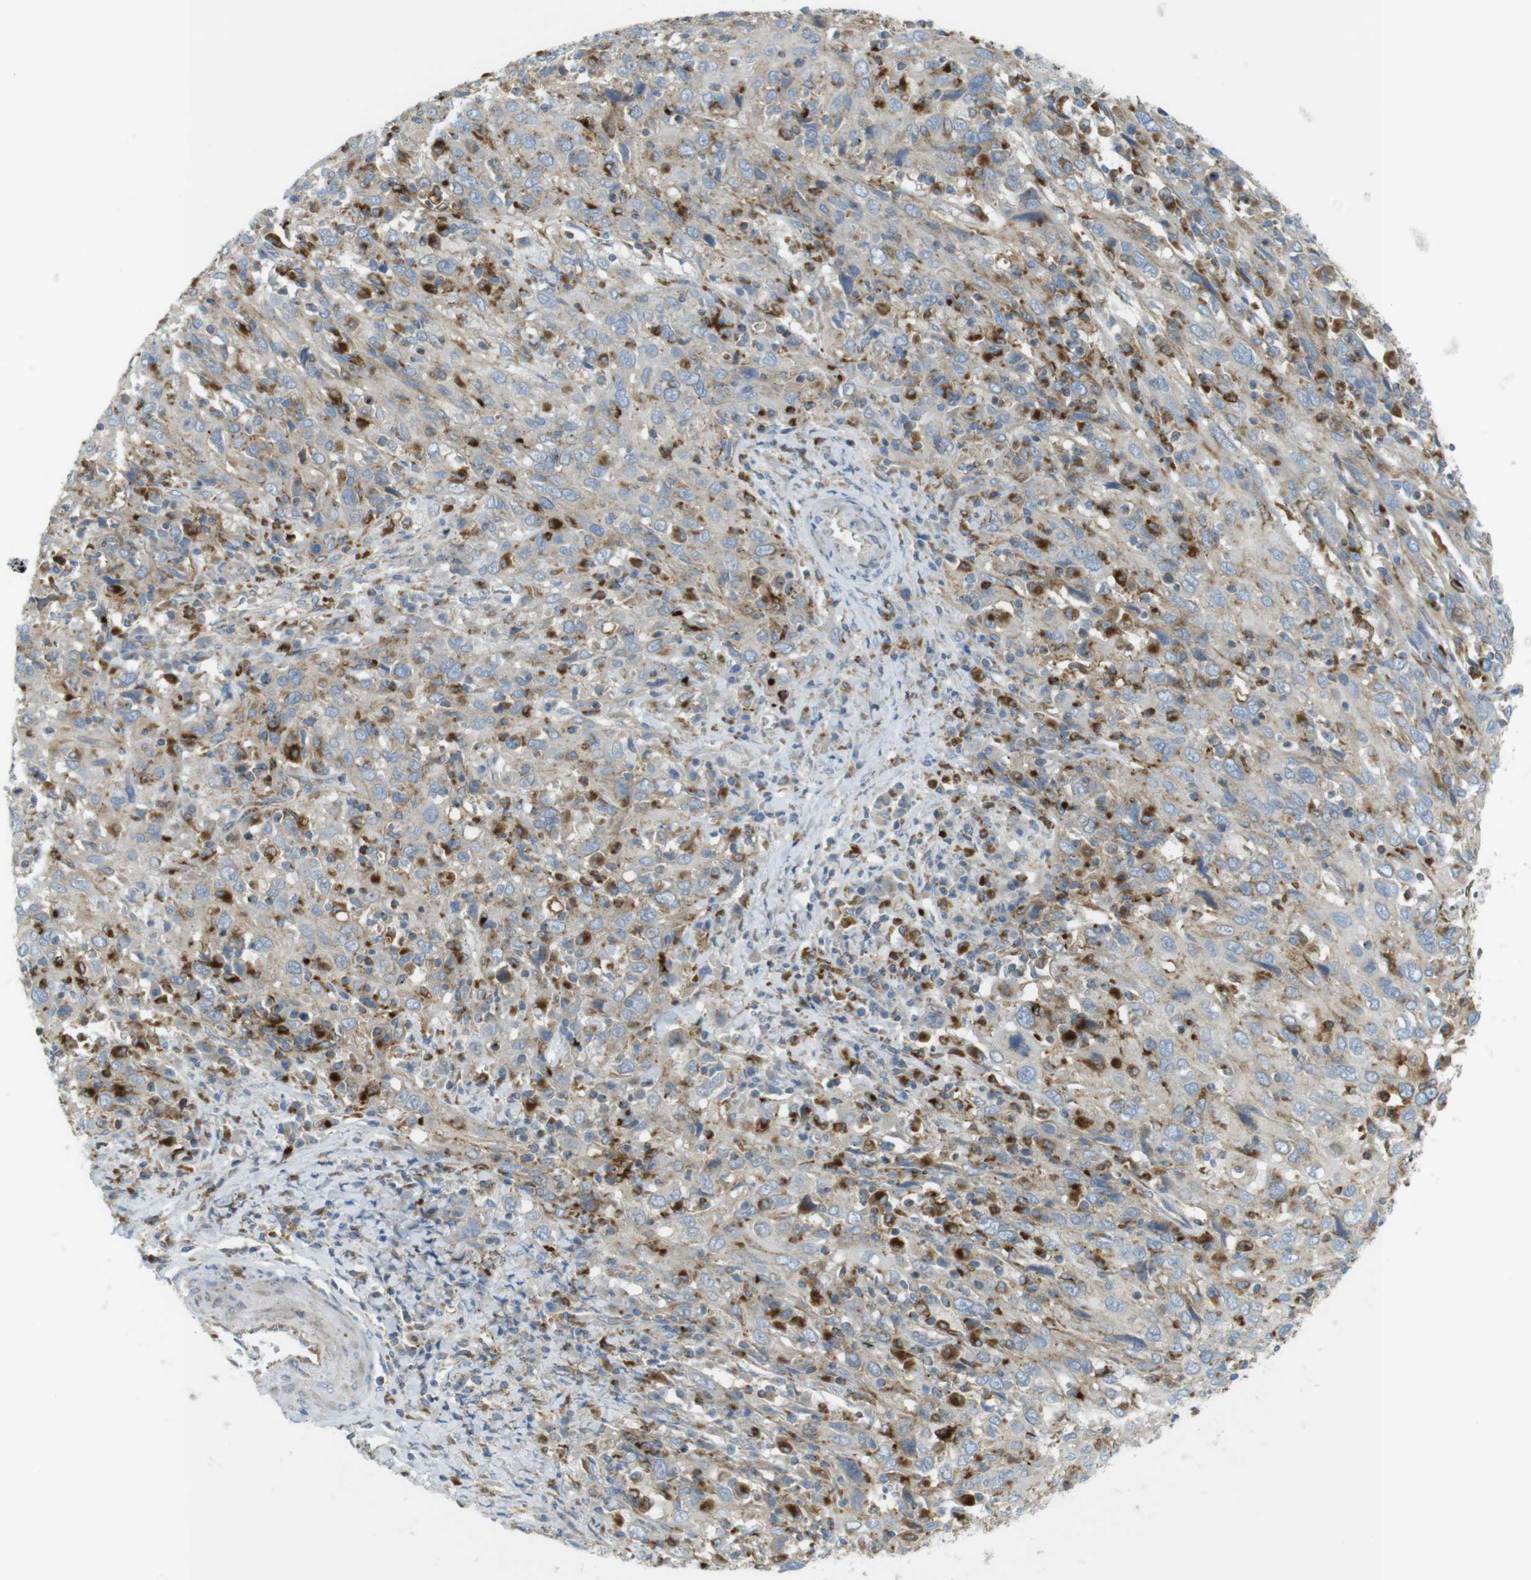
{"staining": {"intensity": "moderate", "quantity": "<25%", "location": "cytoplasmic/membranous"}, "tissue": "cervical cancer", "cell_type": "Tumor cells", "image_type": "cancer", "snomed": [{"axis": "morphology", "description": "Squamous cell carcinoma, NOS"}, {"axis": "topography", "description": "Cervix"}], "caption": "Immunohistochemical staining of human squamous cell carcinoma (cervical) displays low levels of moderate cytoplasmic/membranous protein positivity in about <25% of tumor cells. The staining was performed using DAB to visualize the protein expression in brown, while the nuclei were stained in blue with hematoxylin (Magnification: 20x).", "gene": "LAMP1", "patient": {"sex": "female", "age": 46}}